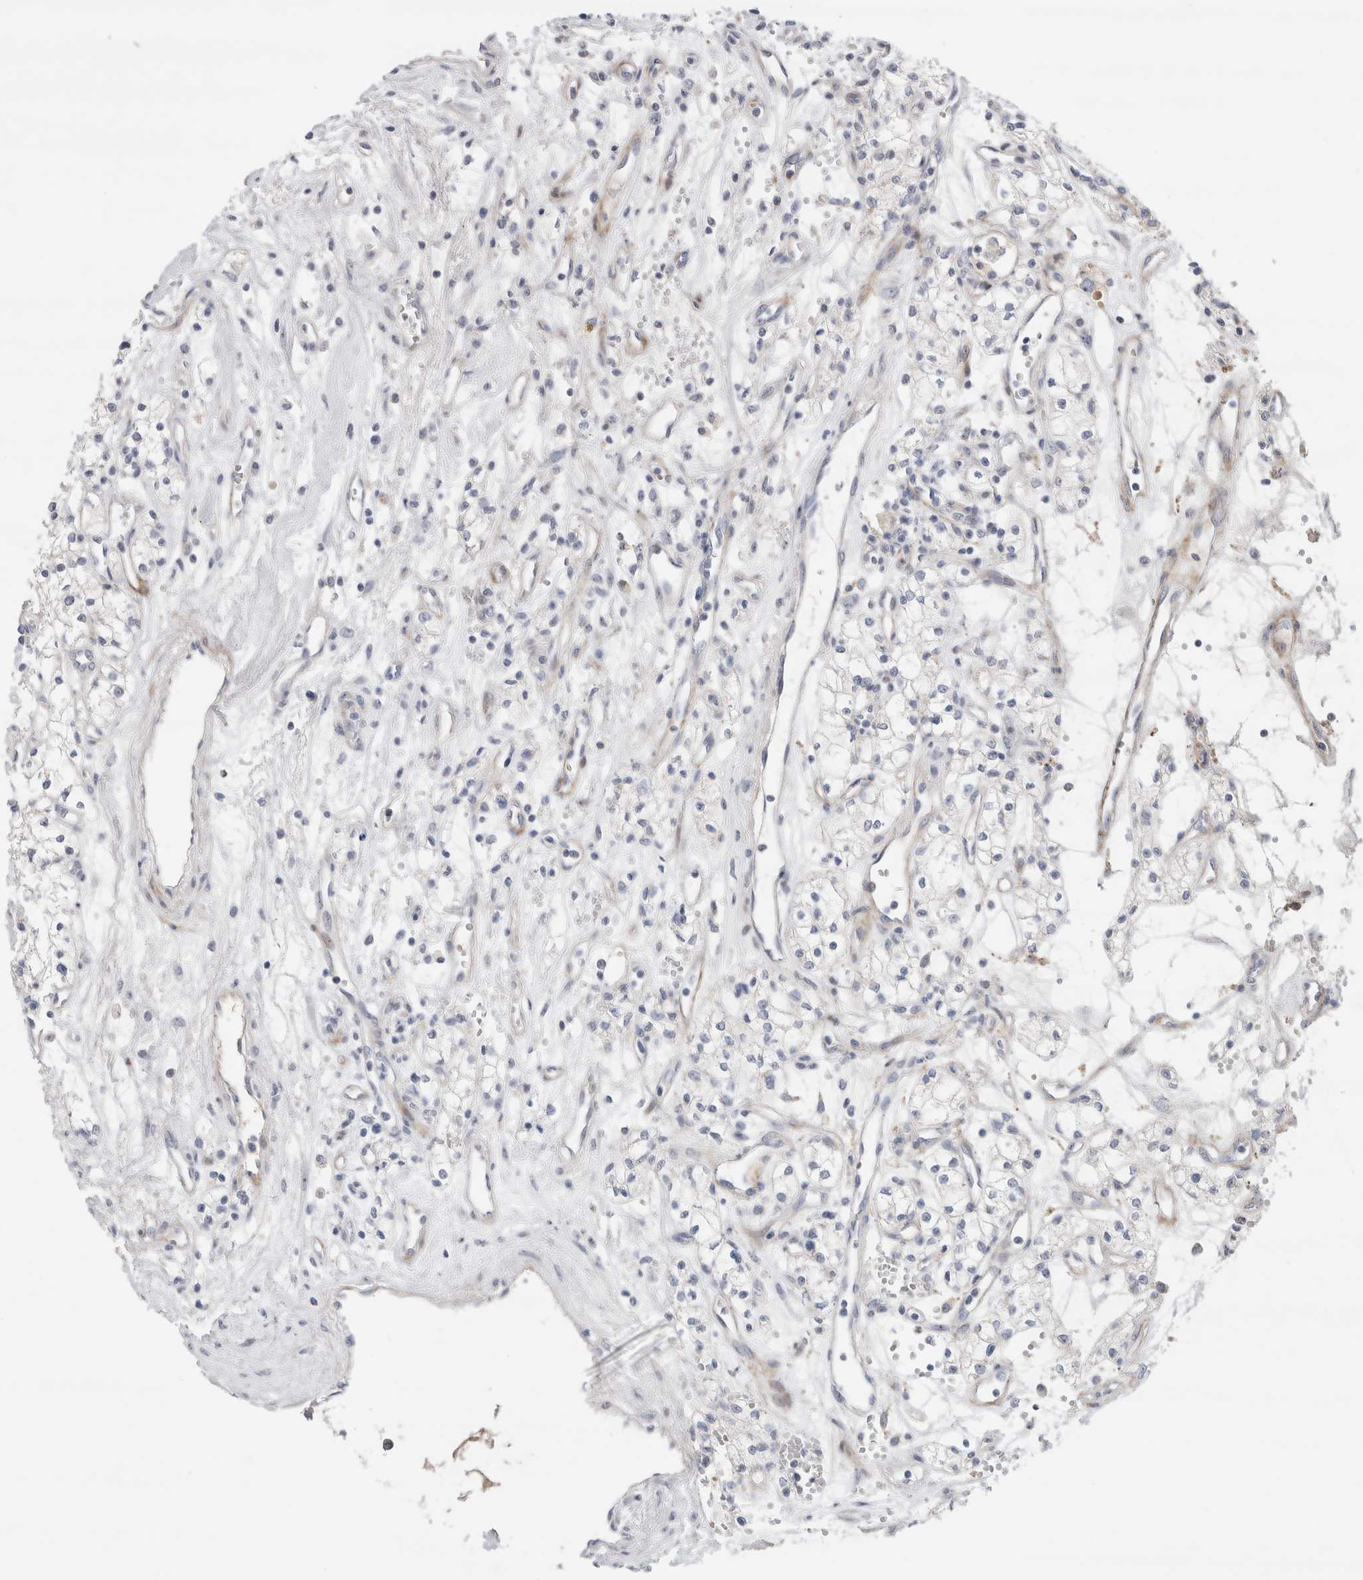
{"staining": {"intensity": "negative", "quantity": "none", "location": "none"}, "tissue": "renal cancer", "cell_type": "Tumor cells", "image_type": "cancer", "snomed": [{"axis": "morphology", "description": "Adenocarcinoma, NOS"}, {"axis": "topography", "description": "Kidney"}], "caption": "Immunohistochemistry (IHC) photomicrograph of neoplastic tissue: renal cancer (adenocarcinoma) stained with DAB demonstrates no significant protein staining in tumor cells.", "gene": "ECHDC2", "patient": {"sex": "male", "age": 59}}